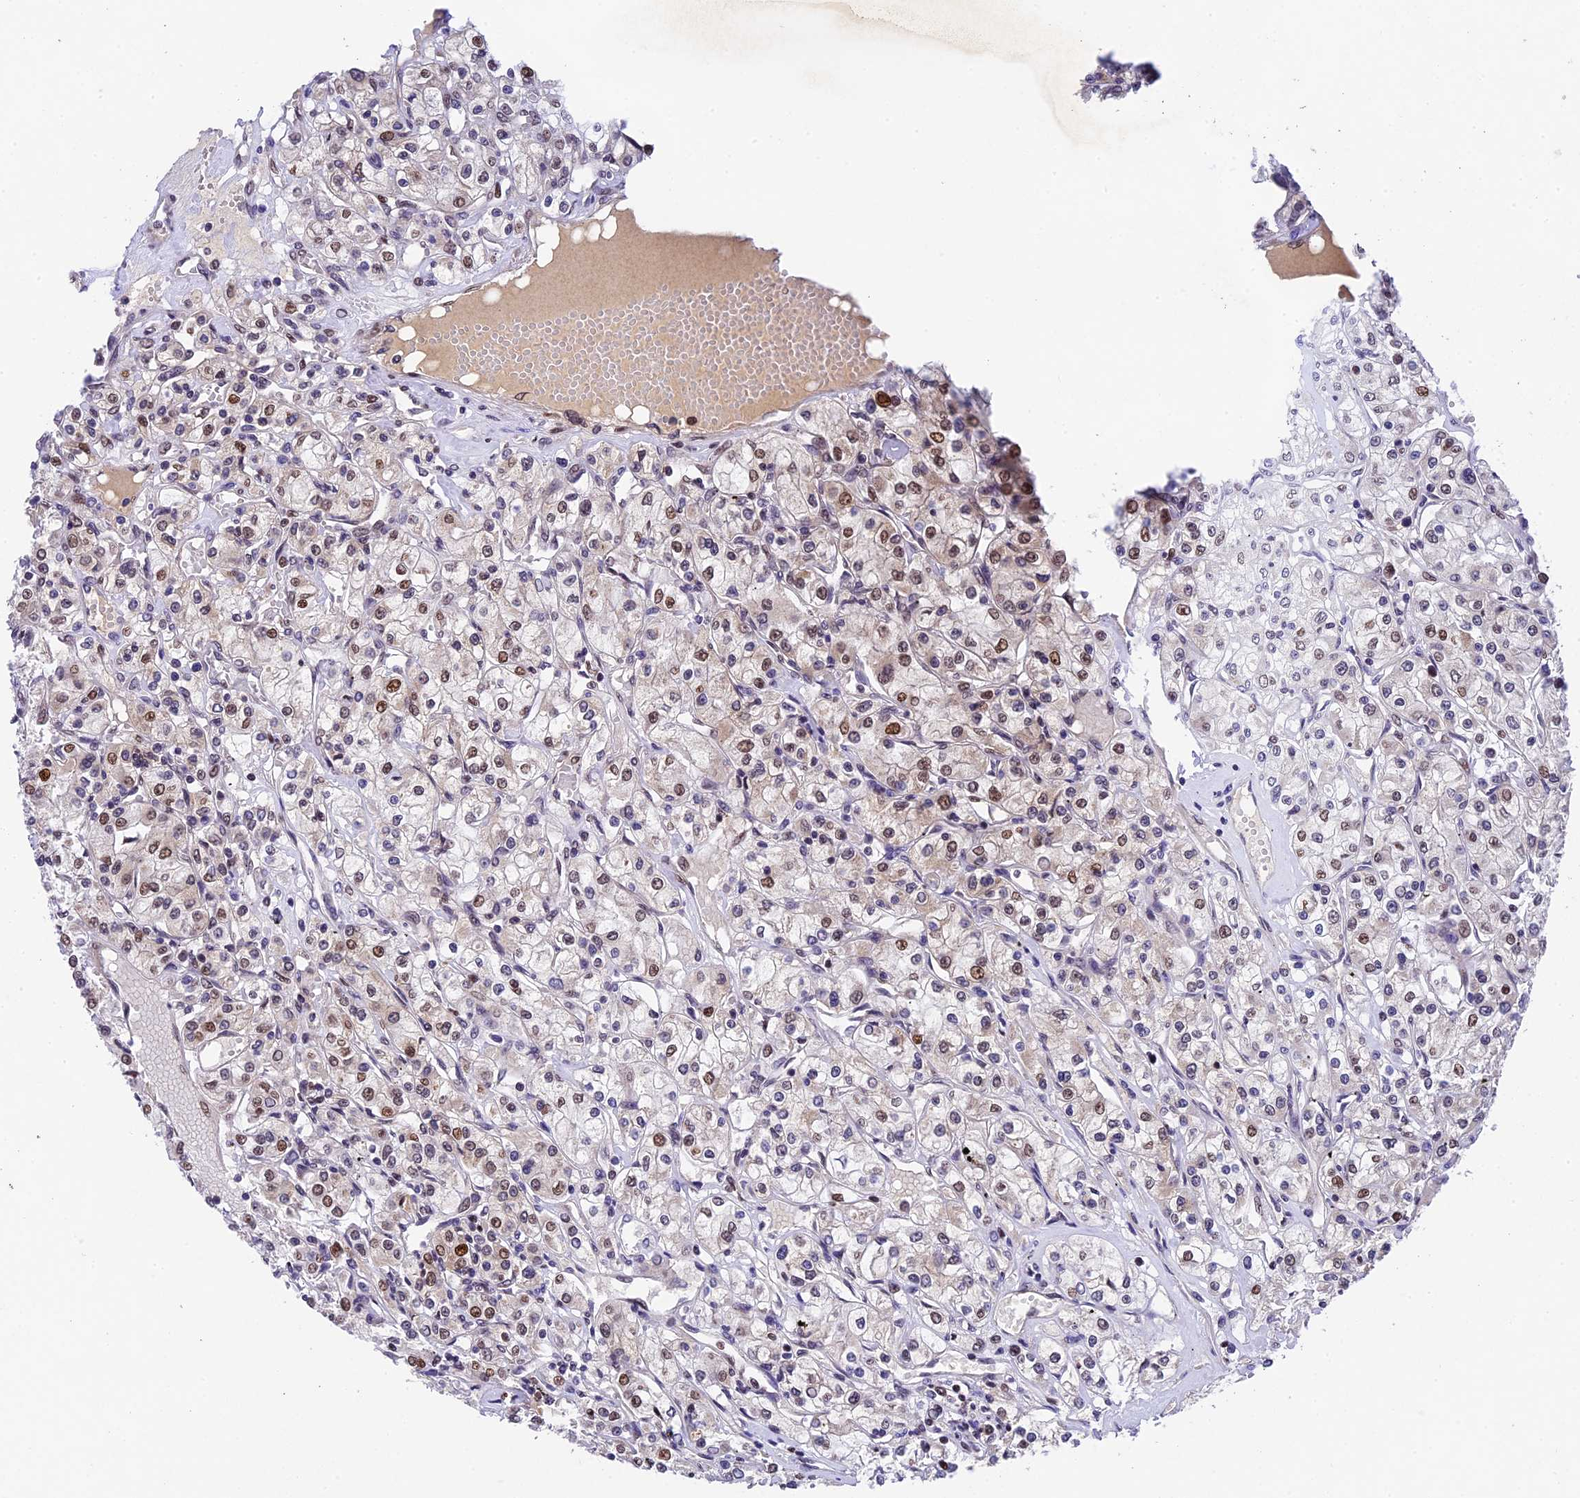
{"staining": {"intensity": "moderate", "quantity": "25%-75%", "location": "nuclear"}, "tissue": "renal cancer", "cell_type": "Tumor cells", "image_type": "cancer", "snomed": [{"axis": "morphology", "description": "Adenocarcinoma, NOS"}, {"axis": "topography", "description": "Kidney"}], "caption": "Immunohistochemical staining of adenocarcinoma (renal) exhibits medium levels of moderate nuclear expression in about 25%-75% of tumor cells. Ihc stains the protein in brown and the nuclei are stained blue.", "gene": "CCSER1", "patient": {"sex": "female", "age": 59}}